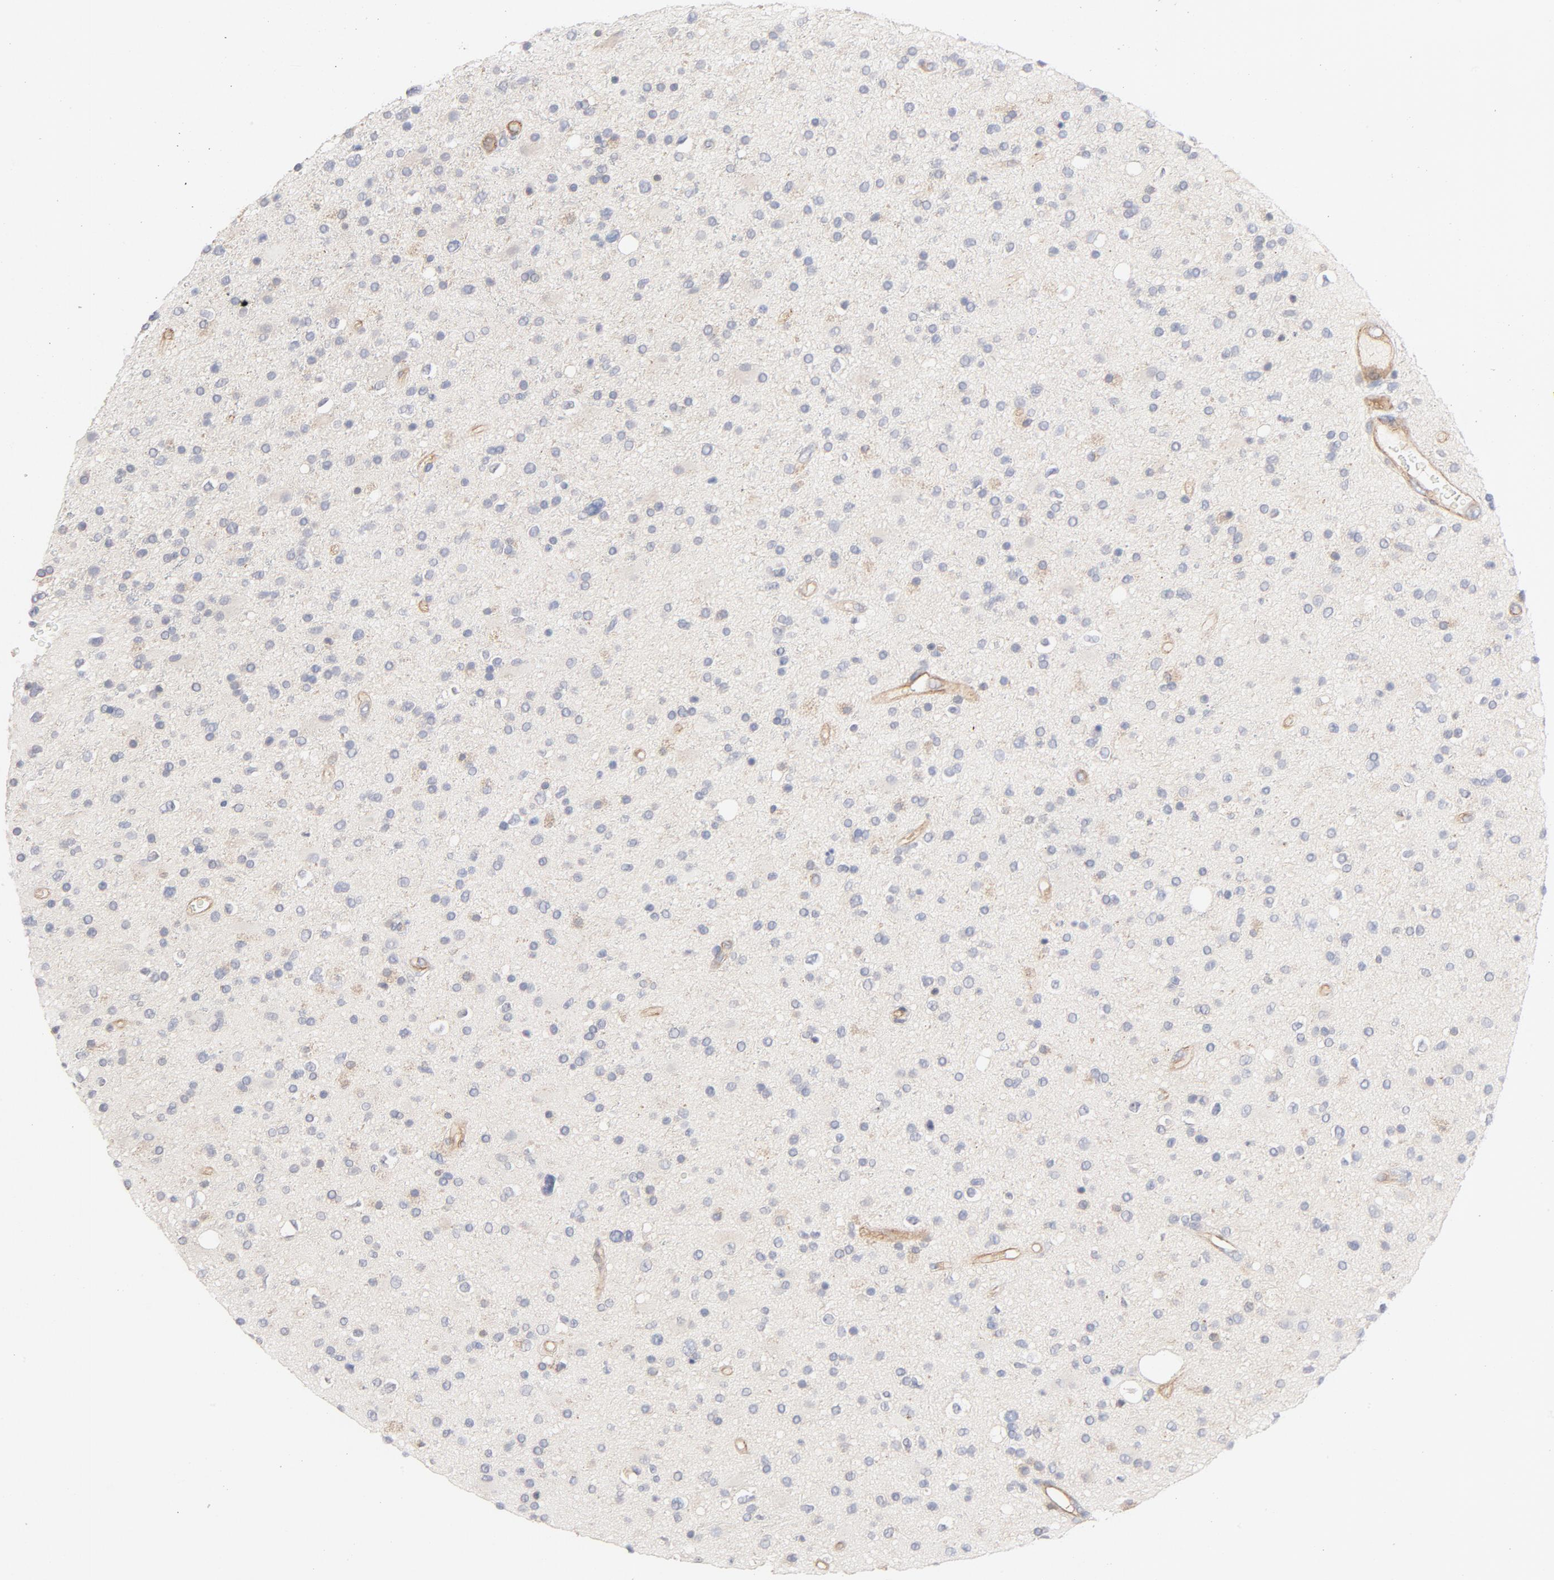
{"staining": {"intensity": "weak", "quantity": "<25%", "location": "cytoplasmic/membranous"}, "tissue": "glioma", "cell_type": "Tumor cells", "image_type": "cancer", "snomed": [{"axis": "morphology", "description": "Glioma, malignant, High grade"}, {"axis": "topography", "description": "Brain"}], "caption": "Human malignant high-grade glioma stained for a protein using IHC demonstrates no staining in tumor cells.", "gene": "STRN3", "patient": {"sex": "male", "age": 33}}